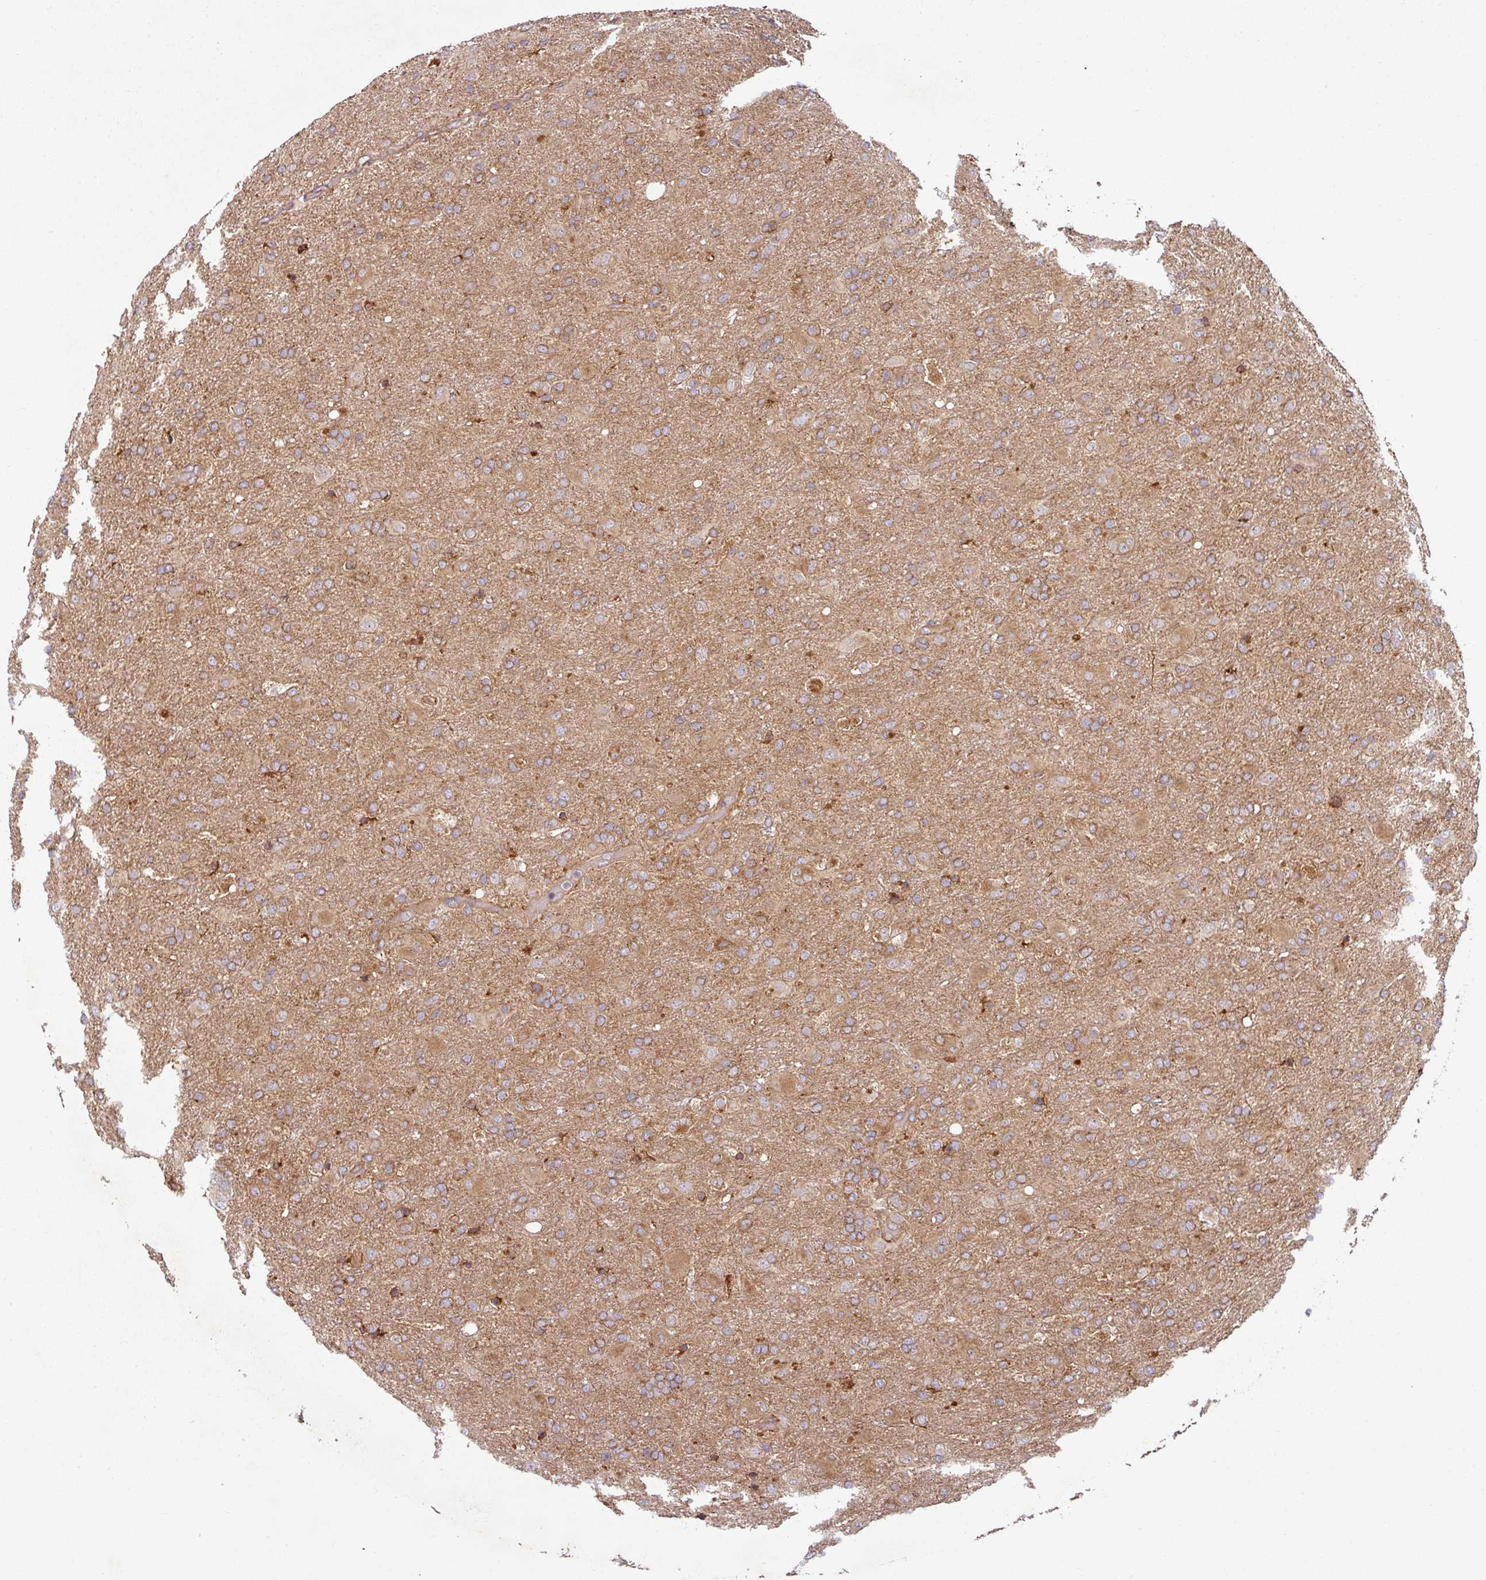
{"staining": {"intensity": "moderate", "quantity": ">75%", "location": "cytoplasmic/membranous"}, "tissue": "glioma", "cell_type": "Tumor cells", "image_type": "cancer", "snomed": [{"axis": "morphology", "description": "Glioma, malignant, Low grade"}, {"axis": "topography", "description": "Brain"}], "caption": "This micrograph exhibits immunohistochemistry staining of low-grade glioma (malignant), with medium moderate cytoplasmic/membranous staining in approximately >75% of tumor cells.", "gene": "RAB5A", "patient": {"sex": "male", "age": 65}}